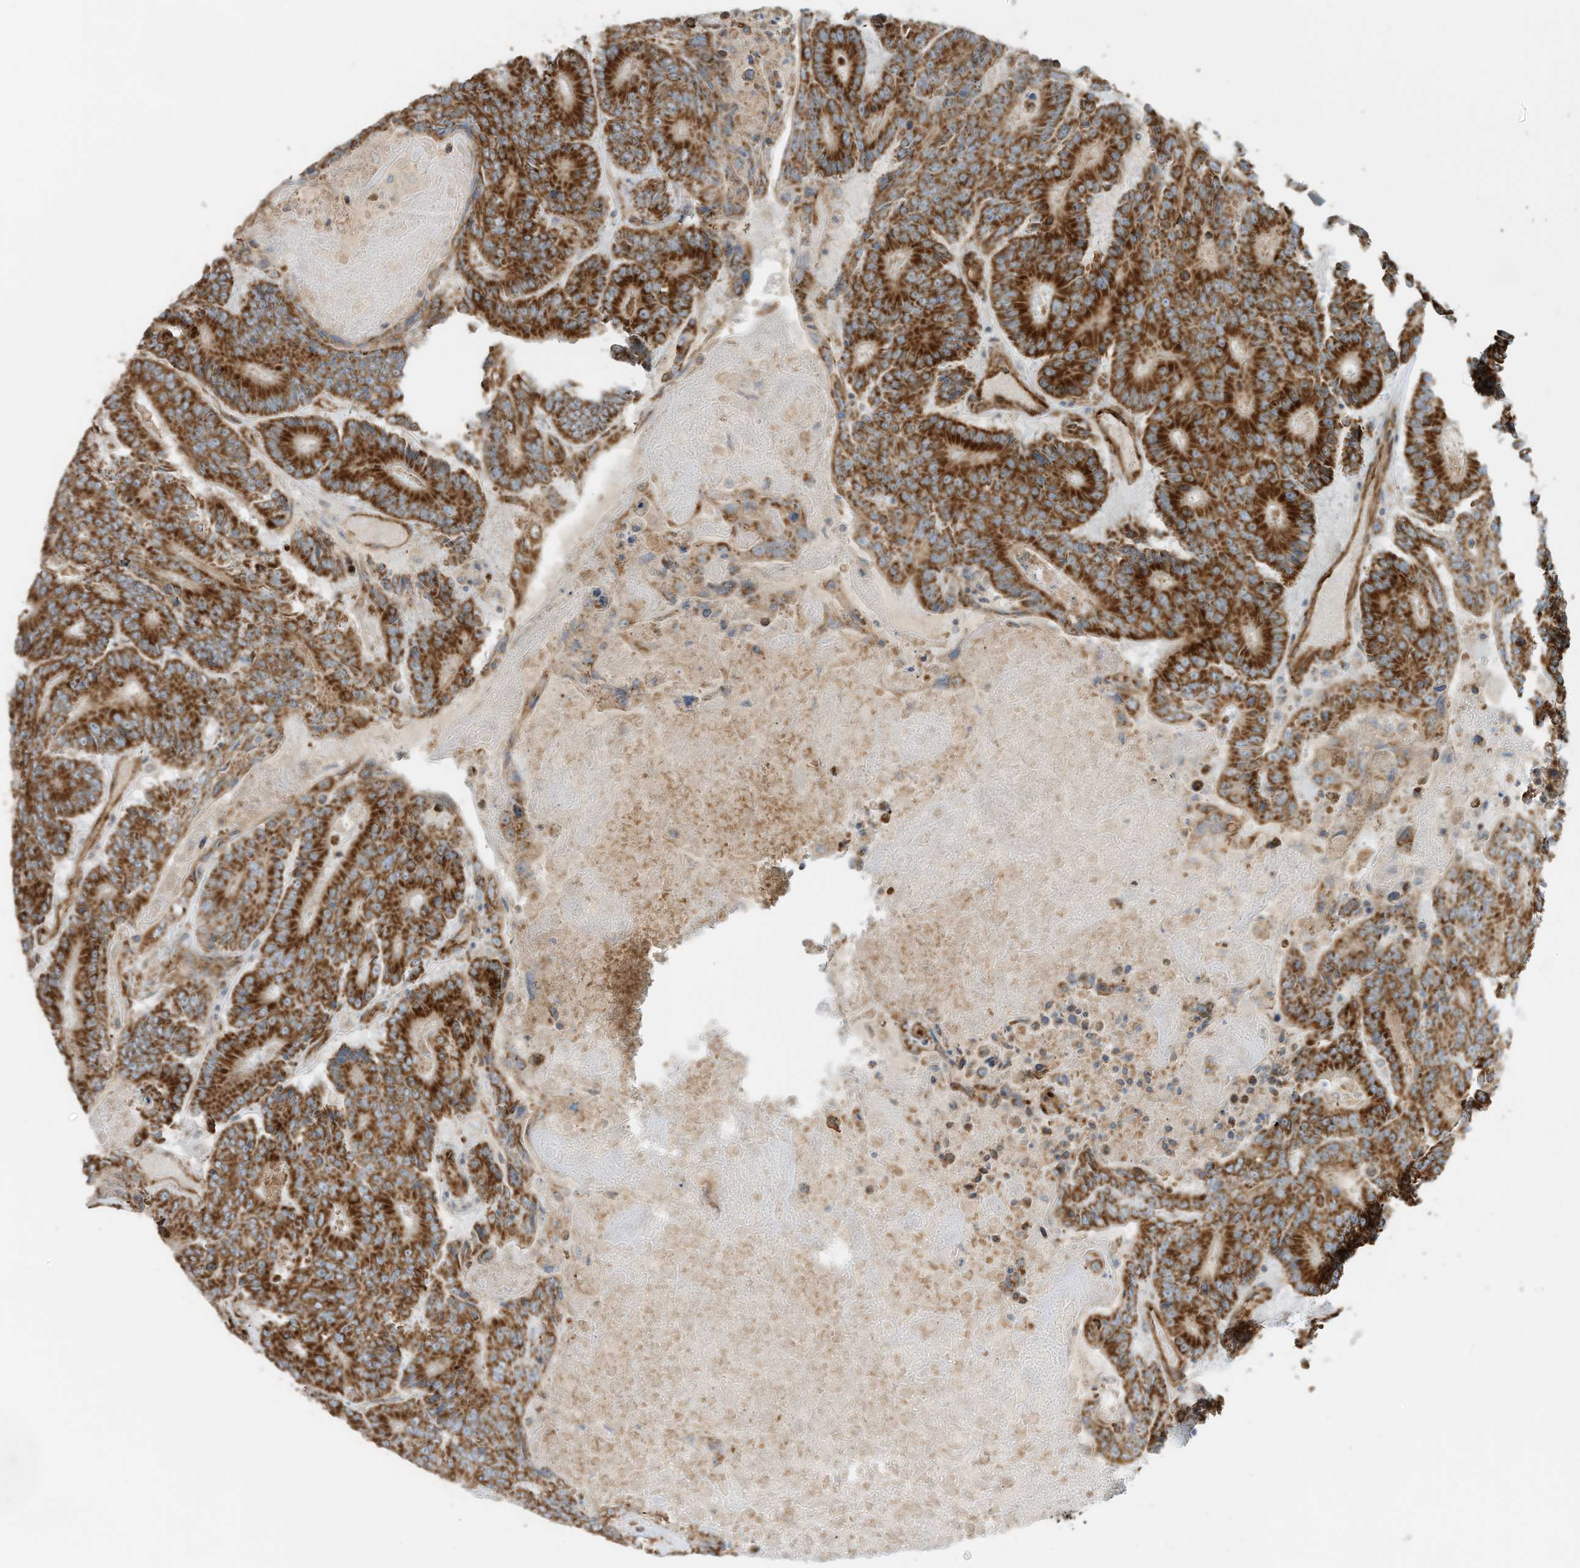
{"staining": {"intensity": "strong", "quantity": ">75%", "location": "cytoplasmic/membranous"}, "tissue": "colorectal cancer", "cell_type": "Tumor cells", "image_type": "cancer", "snomed": [{"axis": "morphology", "description": "Adenocarcinoma, NOS"}, {"axis": "topography", "description": "Colon"}], "caption": "Protein expression by immunohistochemistry shows strong cytoplasmic/membranous staining in approximately >75% of tumor cells in colorectal cancer. Nuclei are stained in blue.", "gene": "ABCB7", "patient": {"sex": "male", "age": 83}}